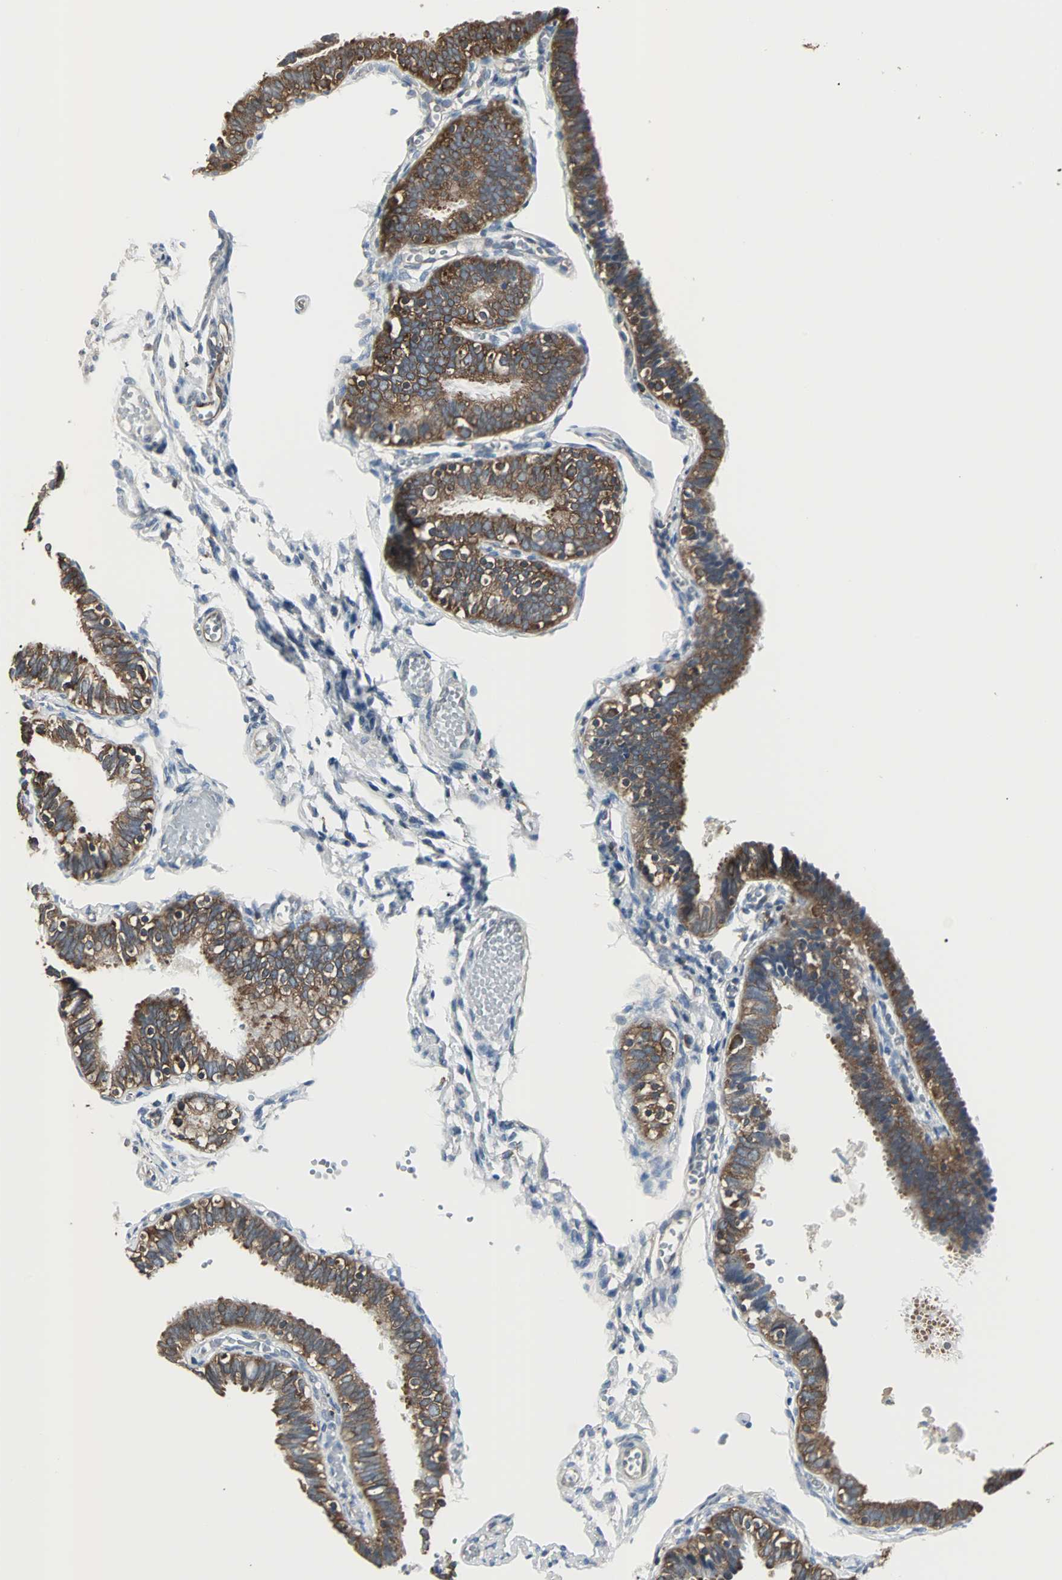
{"staining": {"intensity": "strong", "quantity": ">75%", "location": "cytoplasmic/membranous"}, "tissue": "fallopian tube", "cell_type": "Glandular cells", "image_type": "normal", "snomed": [{"axis": "morphology", "description": "Normal tissue, NOS"}, {"axis": "topography", "description": "Fallopian tube"}], "caption": "IHC of normal human fallopian tube exhibits high levels of strong cytoplasmic/membranous positivity in approximately >75% of glandular cells. The protein of interest is stained brown, and the nuclei are stained in blue (DAB (3,3'-diaminobenzidine) IHC with brightfield microscopy, high magnification).", "gene": "LRRFIP1", "patient": {"sex": "female", "age": 46}}